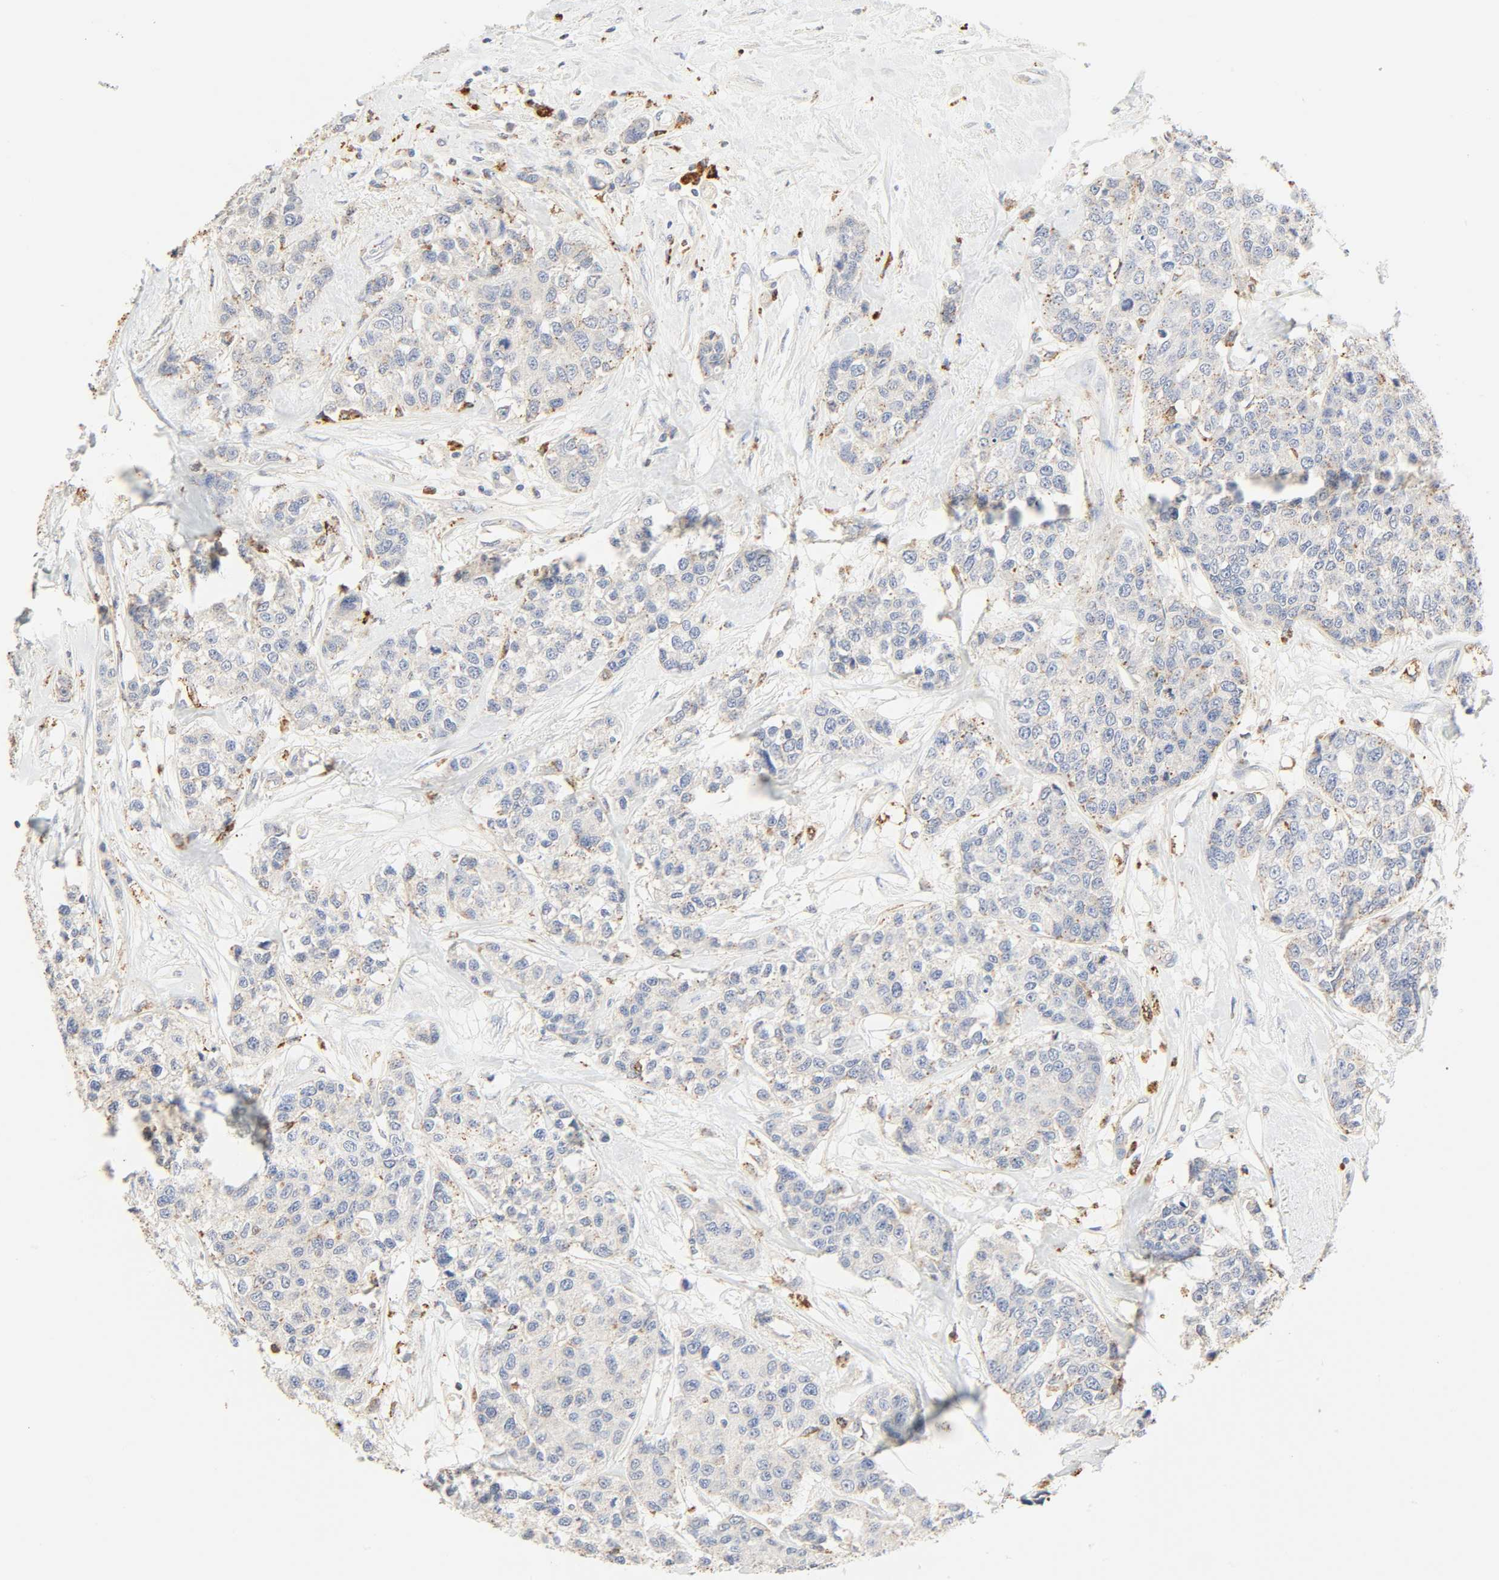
{"staining": {"intensity": "moderate", "quantity": "25%-75%", "location": "cytoplasmic/membranous"}, "tissue": "breast cancer", "cell_type": "Tumor cells", "image_type": "cancer", "snomed": [{"axis": "morphology", "description": "Duct carcinoma"}, {"axis": "topography", "description": "Breast"}], "caption": "Immunohistochemistry (IHC) image of neoplastic tissue: human breast infiltrating ductal carcinoma stained using immunohistochemistry (IHC) displays medium levels of moderate protein expression localized specifically in the cytoplasmic/membranous of tumor cells, appearing as a cytoplasmic/membranous brown color.", "gene": "CAMK2A", "patient": {"sex": "female", "age": 51}}